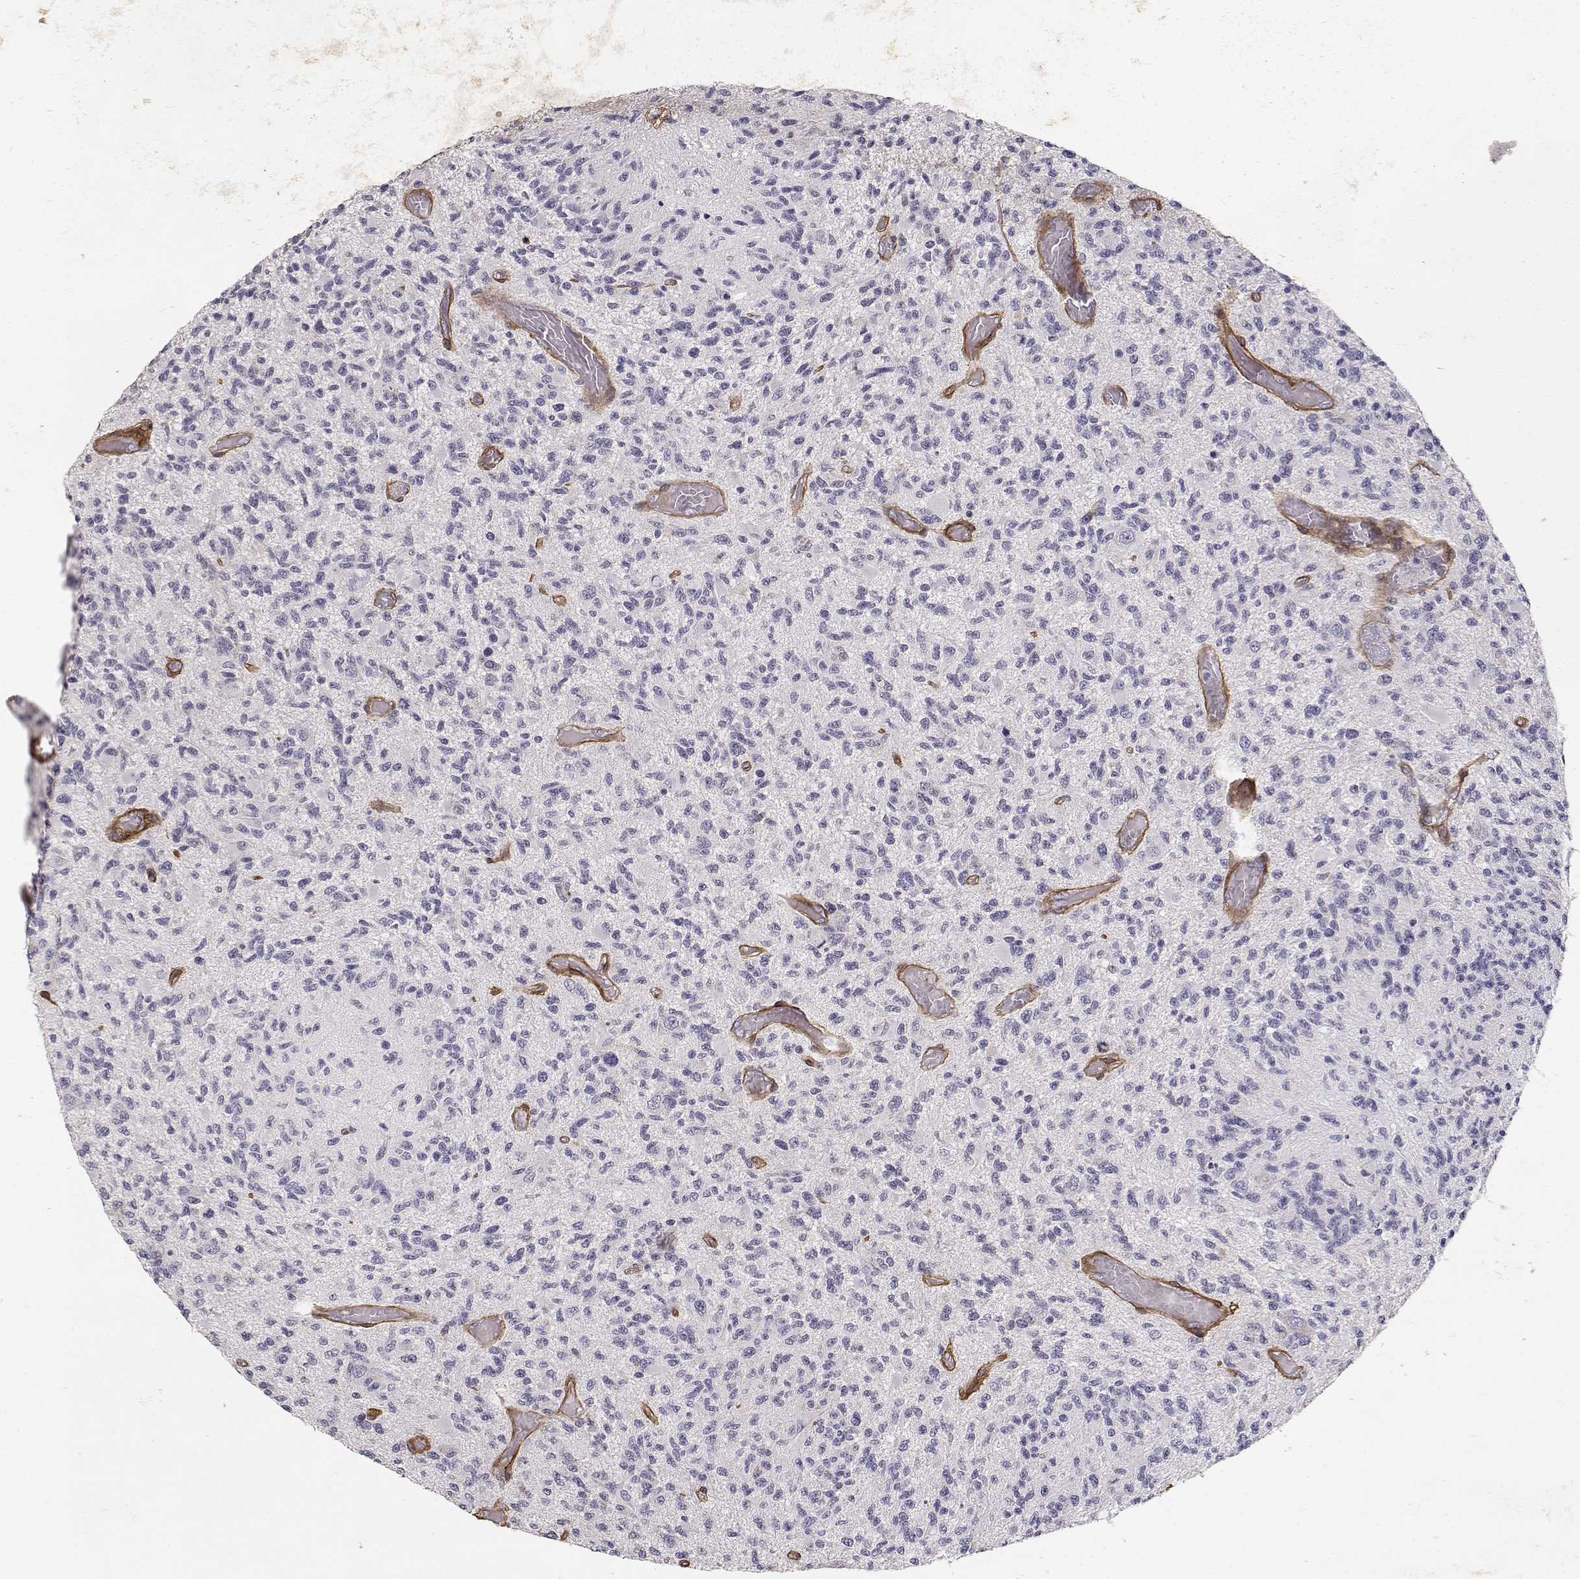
{"staining": {"intensity": "negative", "quantity": "none", "location": "none"}, "tissue": "glioma", "cell_type": "Tumor cells", "image_type": "cancer", "snomed": [{"axis": "morphology", "description": "Glioma, malignant, High grade"}, {"axis": "topography", "description": "Brain"}], "caption": "Malignant glioma (high-grade) was stained to show a protein in brown. There is no significant expression in tumor cells. The staining was performed using DAB (3,3'-diaminobenzidine) to visualize the protein expression in brown, while the nuclei were stained in blue with hematoxylin (Magnification: 20x).", "gene": "LAMC1", "patient": {"sex": "female", "age": 63}}